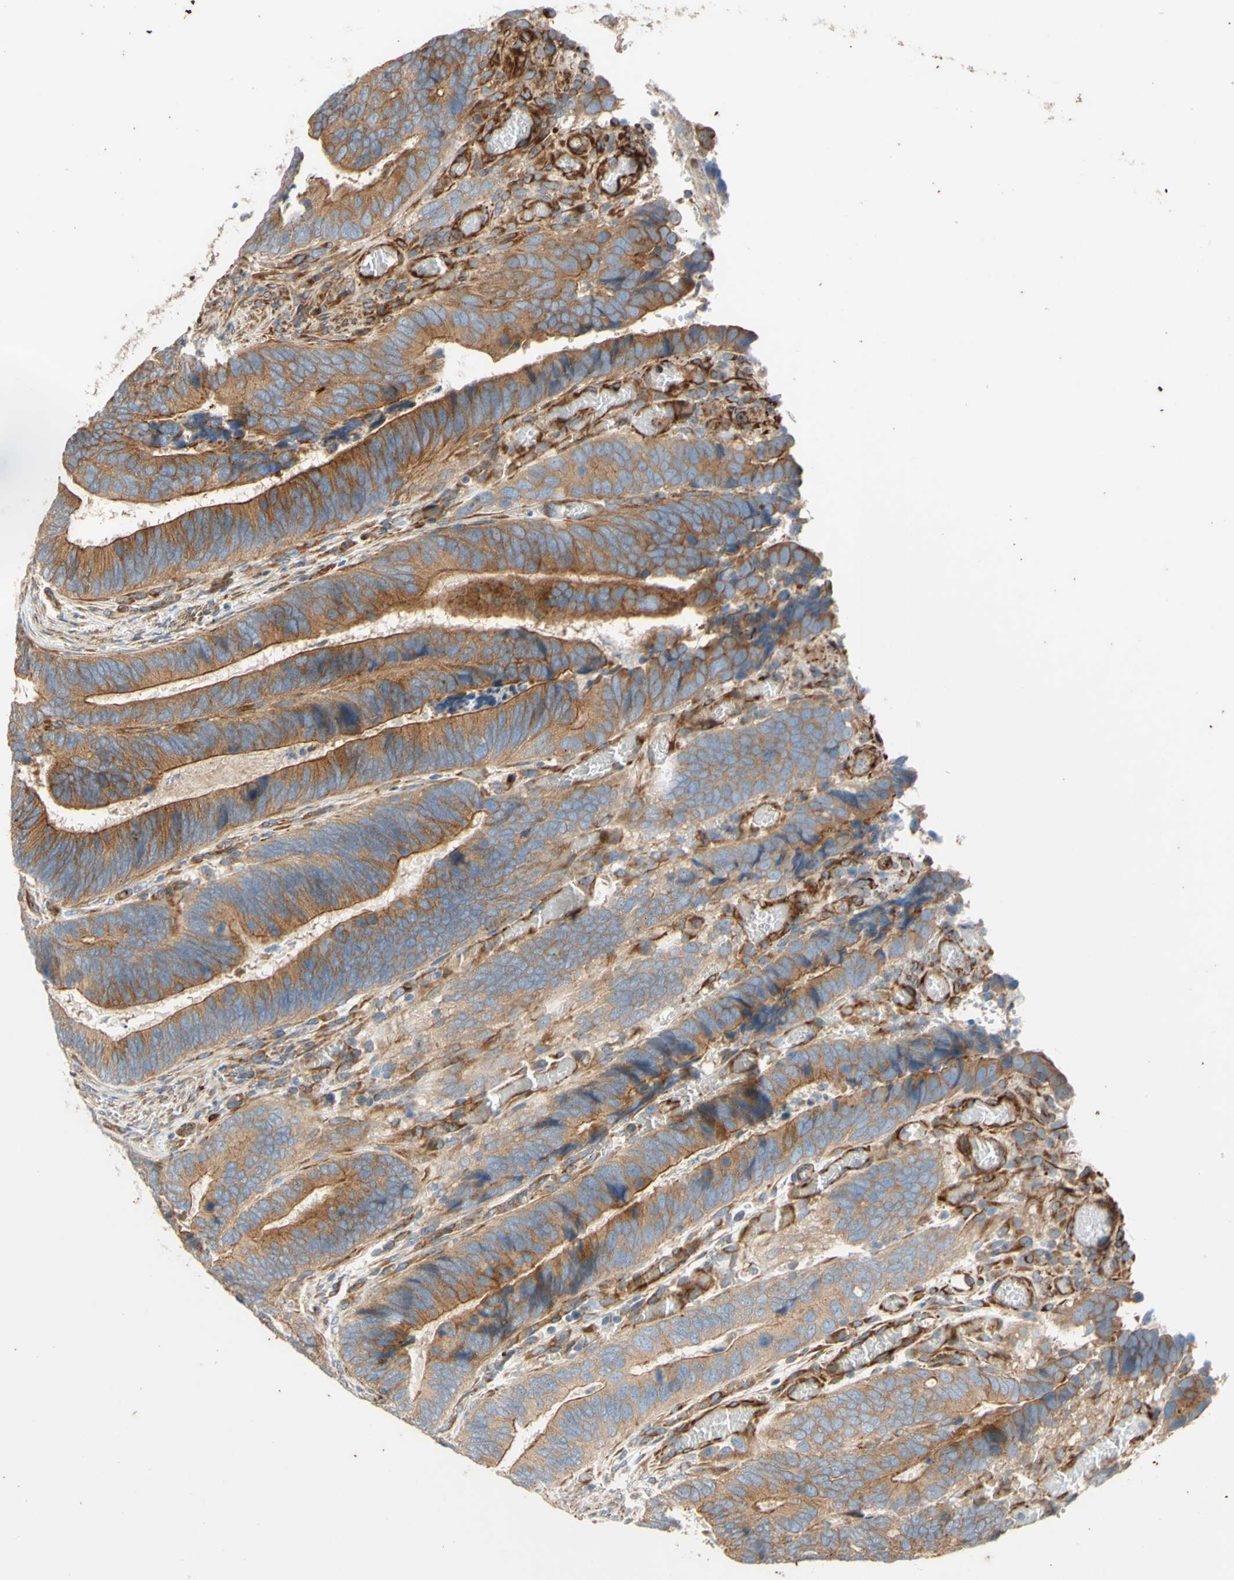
{"staining": {"intensity": "moderate", "quantity": ">75%", "location": "cytoplasmic/membranous"}, "tissue": "colorectal cancer", "cell_type": "Tumor cells", "image_type": "cancer", "snomed": [{"axis": "morphology", "description": "Adenocarcinoma, NOS"}, {"axis": "topography", "description": "Colon"}], "caption": "Protein staining exhibits moderate cytoplasmic/membranous staining in approximately >75% of tumor cells in adenocarcinoma (colorectal).", "gene": "C1orf43", "patient": {"sex": "male", "age": 72}}